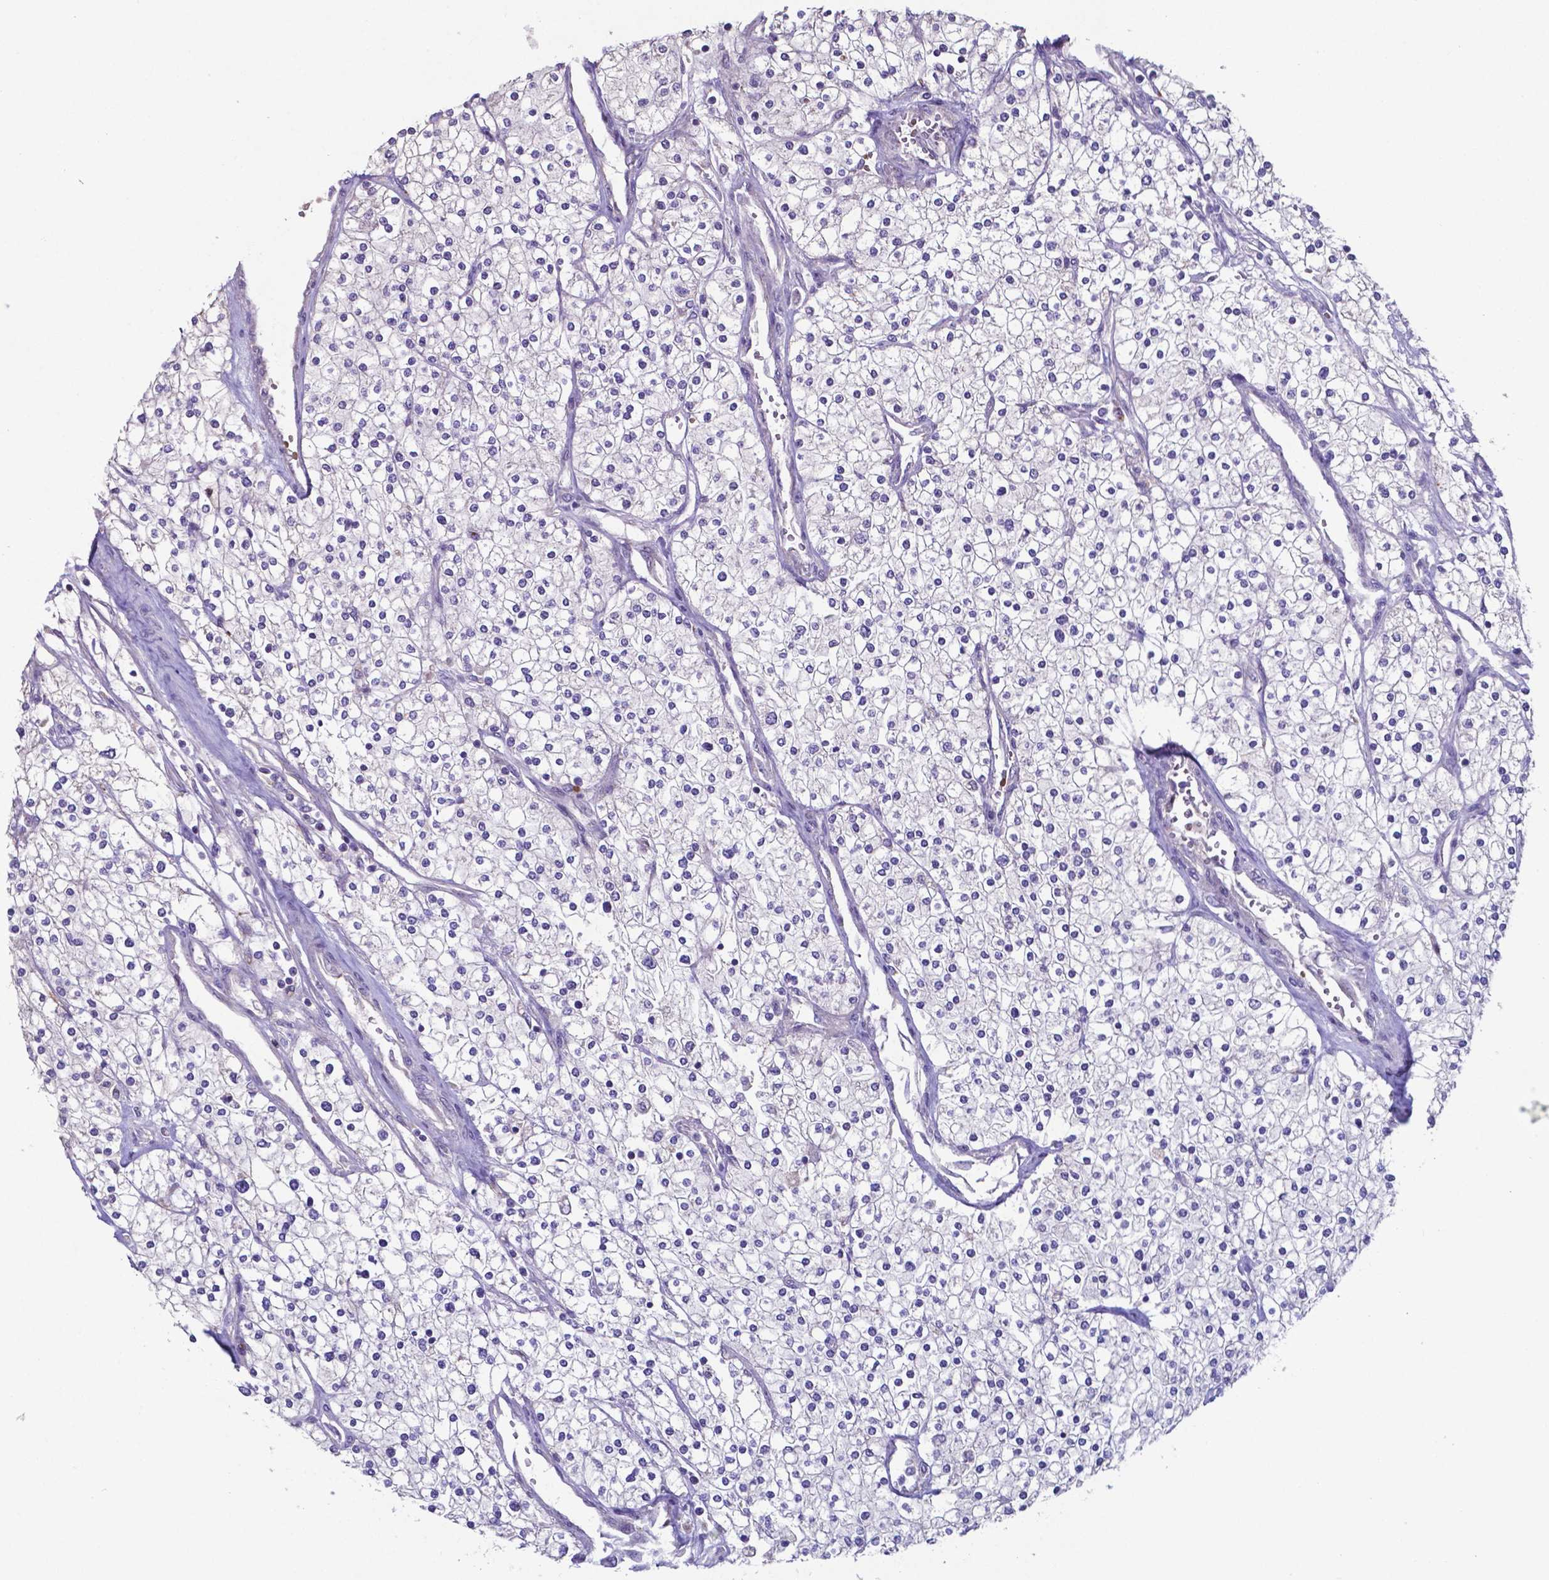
{"staining": {"intensity": "negative", "quantity": "none", "location": "none"}, "tissue": "renal cancer", "cell_type": "Tumor cells", "image_type": "cancer", "snomed": [{"axis": "morphology", "description": "Adenocarcinoma, NOS"}, {"axis": "topography", "description": "Kidney"}], "caption": "Tumor cells show no significant expression in renal adenocarcinoma.", "gene": "TYRO3", "patient": {"sex": "male", "age": 80}}